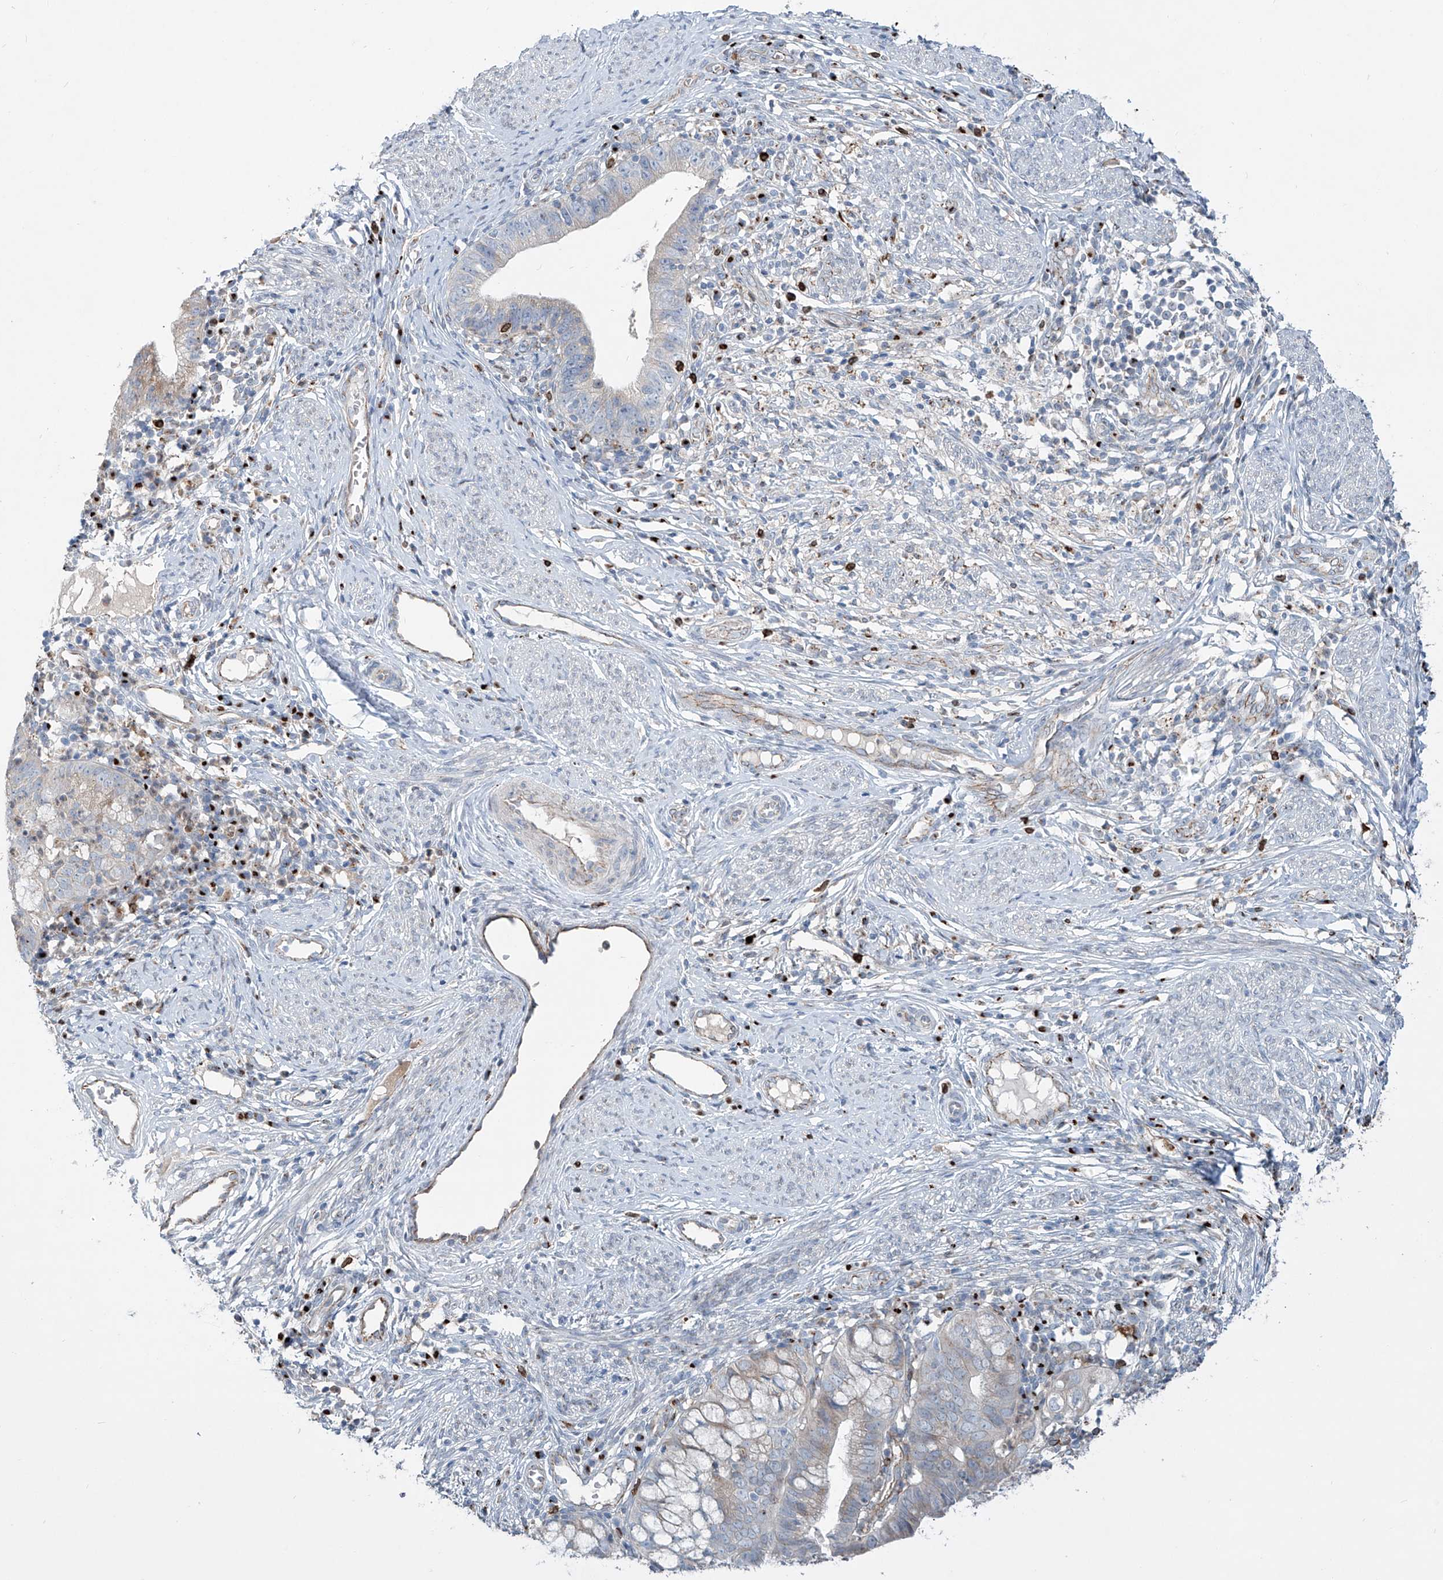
{"staining": {"intensity": "moderate", "quantity": "25%-75%", "location": "cytoplasmic/membranous"}, "tissue": "cervical cancer", "cell_type": "Tumor cells", "image_type": "cancer", "snomed": [{"axis": "morphology", "description": "Adenocarcinoma, NOS"}, {"axis": "topography", "description": "Cervix"}], "caption": "IHC (DAB (3,3'-diaminobenzidine)) staining of human cervical cancer demonstrates moderate cytoplasmic/membranous protein positivity in approximately 25%-75% of tumor cells.", "gene": "CDH5", "patient": {"sex": "female", "age": 36}}